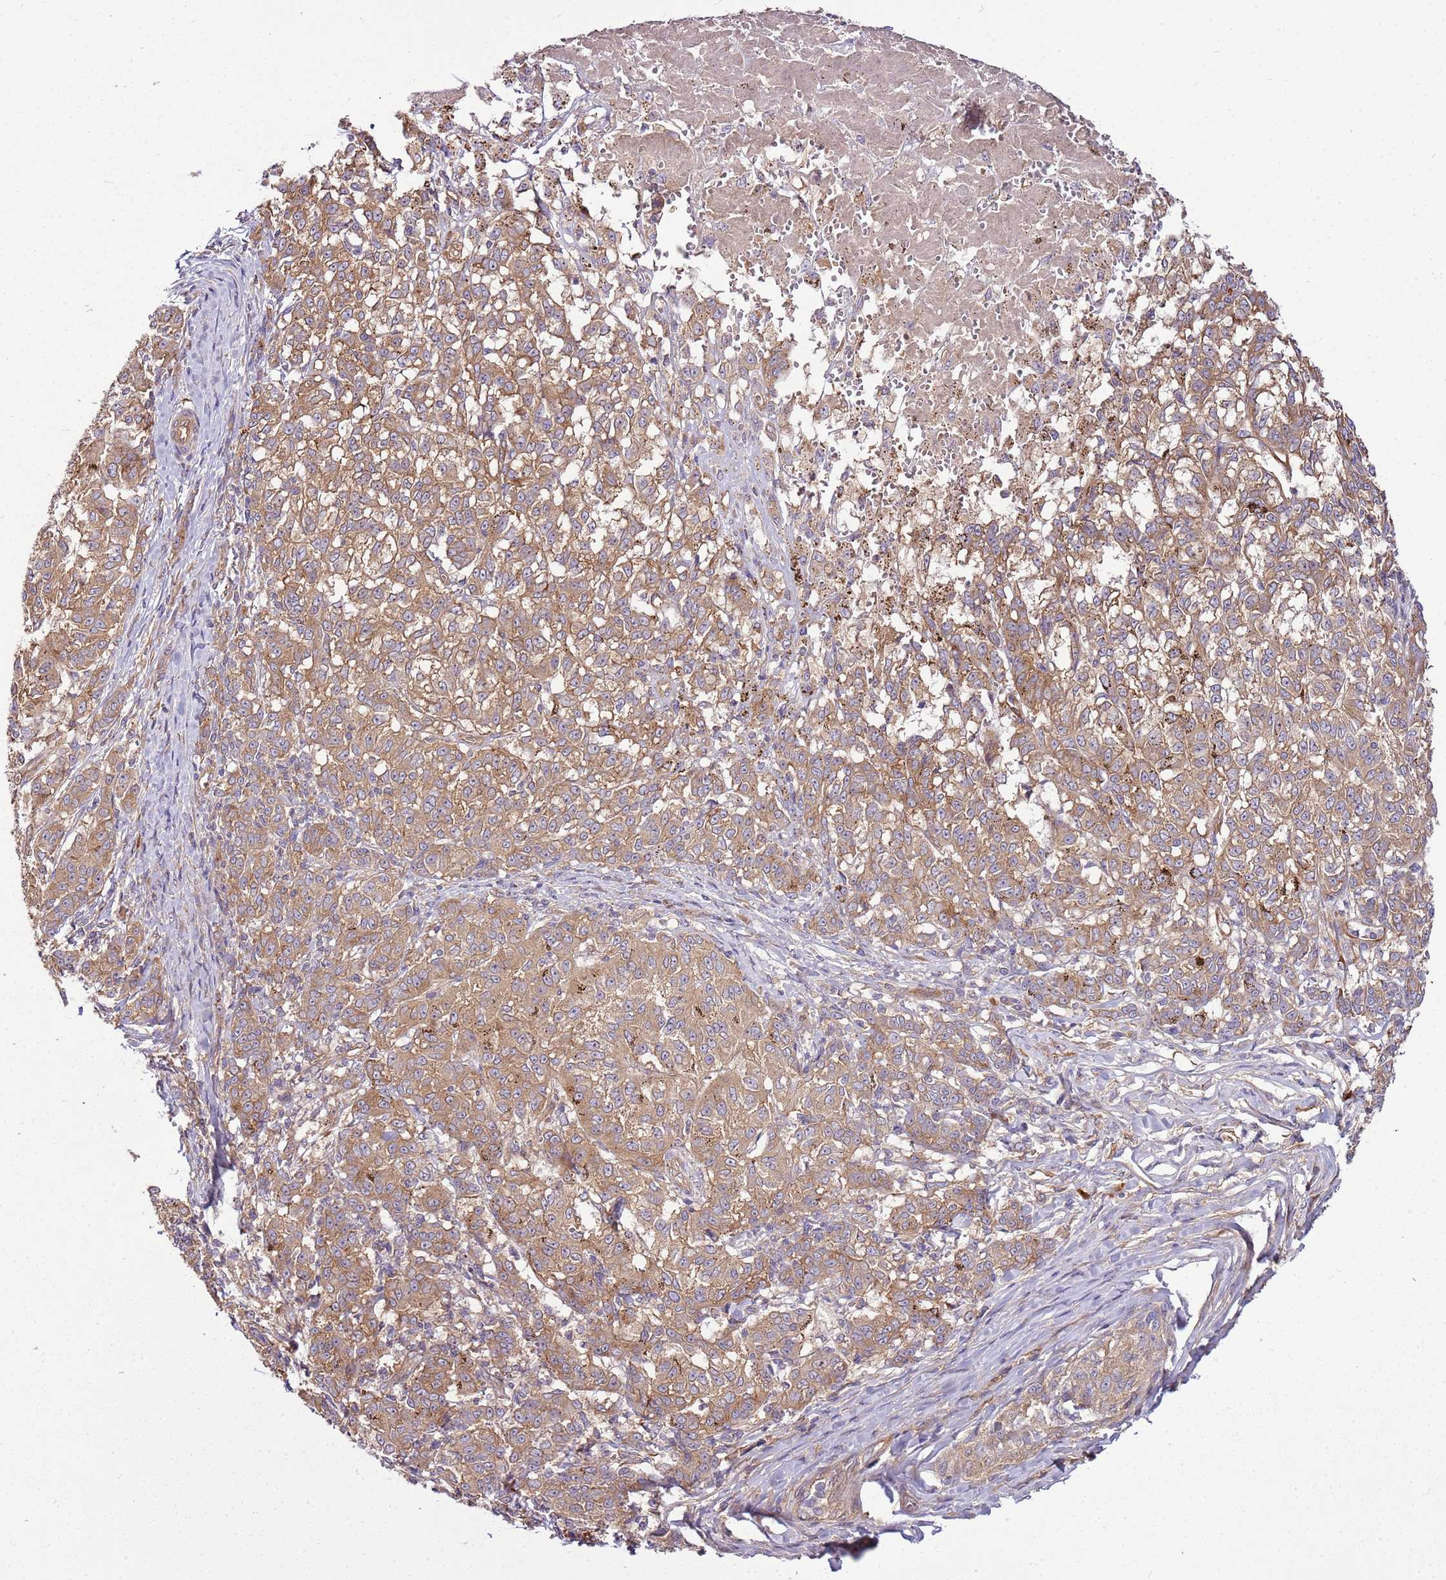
{"staining": {"intensity": "moderate", "quantity": ">75%", "location": "cytoplasmic/membranous"}, "tissue": "melanoma", "cell_type": "Tumor cells", "image_type": "cancer", "snomed": [{"axis": "morphology", "description": "Malignant melanoma, NOS"}, {"axis": "topography", "description": "Skin"}], "caption": "Brown immunohistochemical staining in human malignant melanoma demonstrates moderate cytoplasmic/membranous positivity in about >75% of tumor cells.", "gene": "GNL1", "patient": {"sex": "female", "age": 72}}